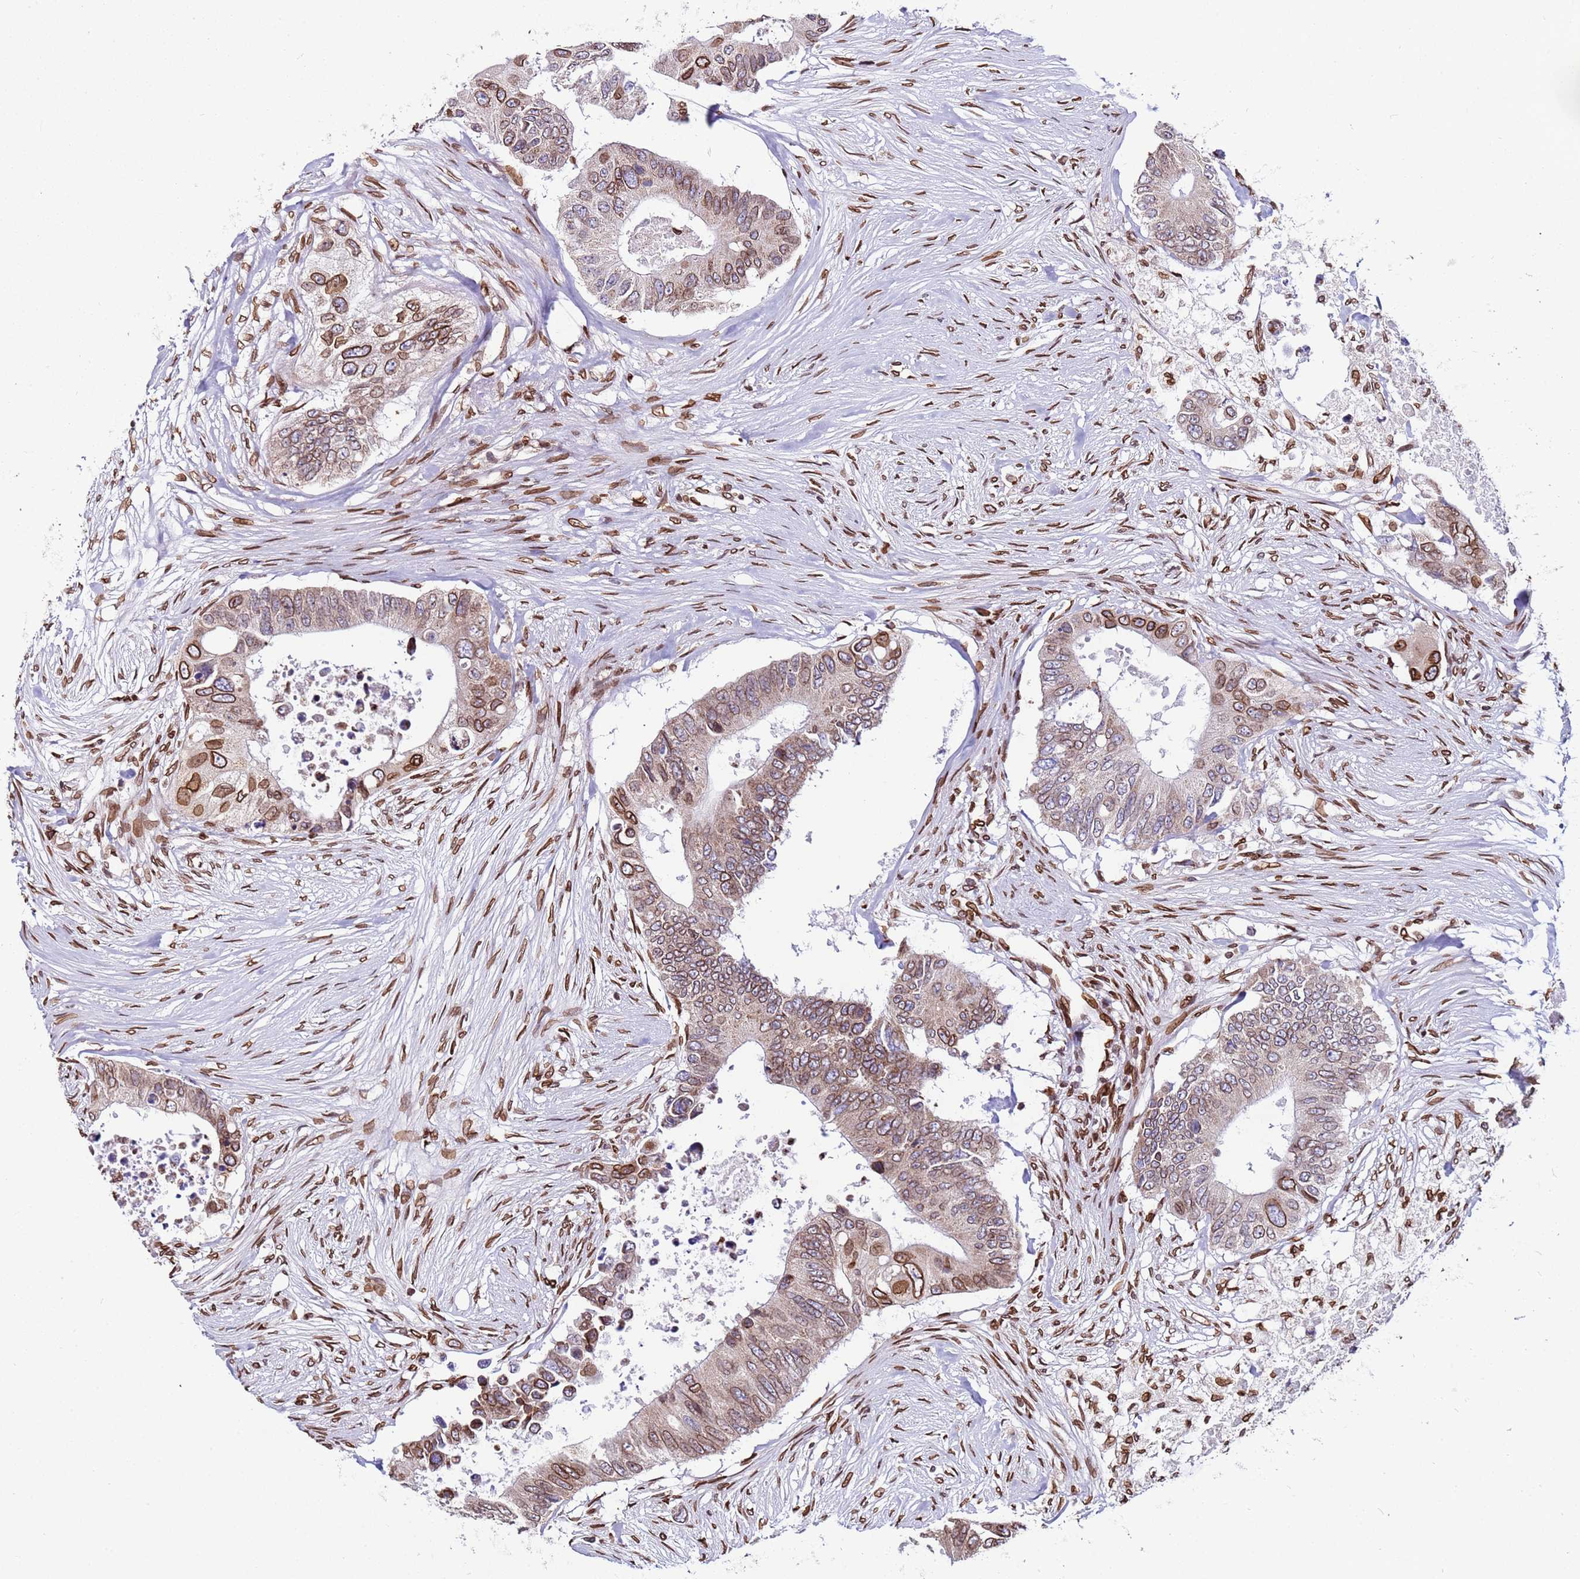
{"staining": {"intensity": "moderate", "quantity": "25%-75%", "location": "cytoplasmic/membranous,nuclear"}, "tissue": "colorectal cancer", "cell_type": "Tumor cells", "image_type": "cancer", "snomed": [{"axis": "morphology", "description": "Adenocarcinoma, NOS"}, {"axis": "topography", "description": "Colon"}], "caption": "The immunohistochemical stain shows moderate cytoplasmic/membranous and nuclear staining in tumor cells of colorectal adenocarcinoma tissue. (Brightfield microscopy of DAB IHC at high magnification).", "gene": "TOR1AIP1", "patient": {"sex": "male", "age": 71}}